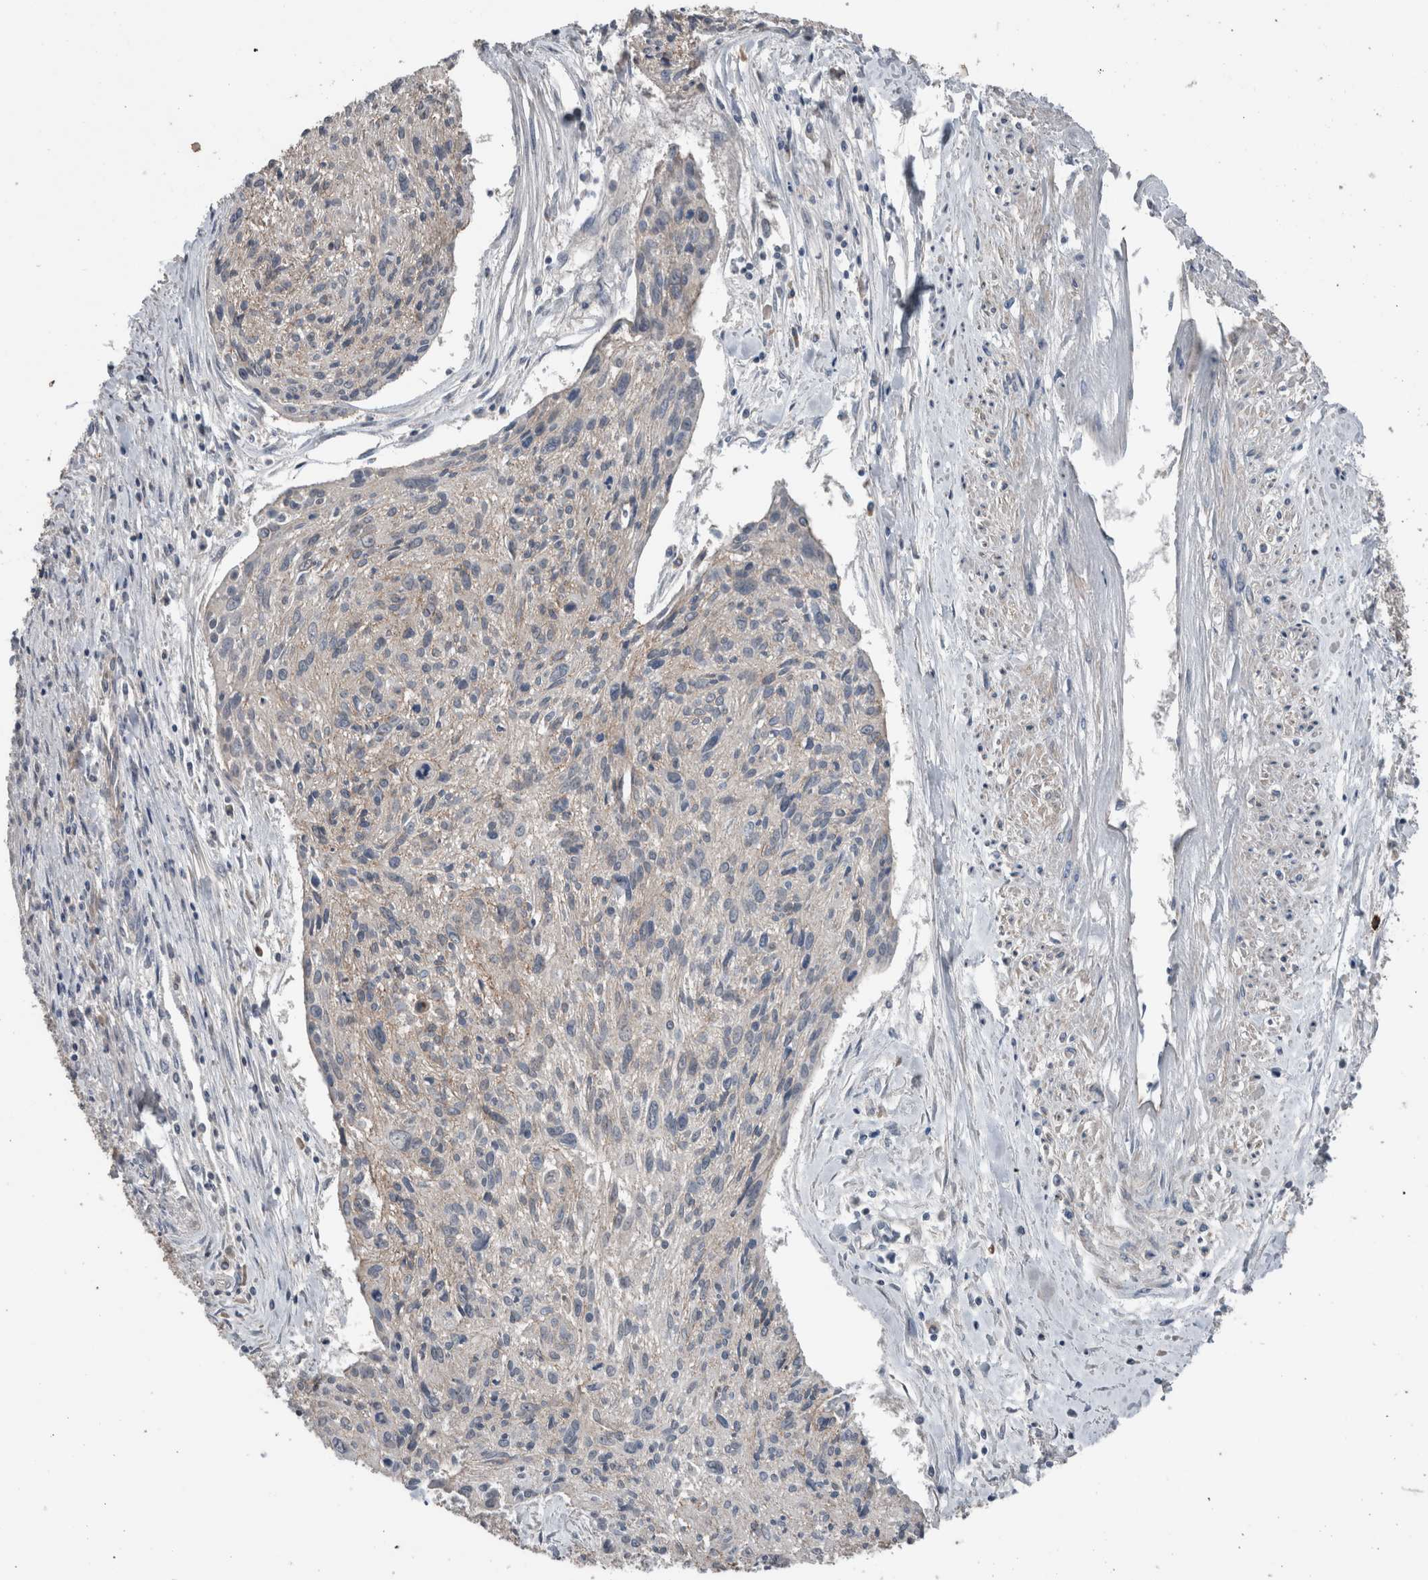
{"staining": {"intensity": "negative", "quantity": "none", "location": "none"}, "tissue": "cervical cancer", "cell_type": "Tumor cells", "image_type": "cancer", "snomed": [{"axis": "morphology", "description": "Squamous cell carcinoma, NOS"}, {"axis": "topography", "description": "Cervix"}], "caption": "Immunohistochemistry (IHC) of human squamous cell carcinoma (cervical) exhibits no staining in tumor cells. (DAB (3,3'-diaminobenzidine) immunohistochemistry (IHC) visualized using brightfield microscopy, high magnification).", "gene": "CRNN", "patient": {"sex": "female", "age": 51}}